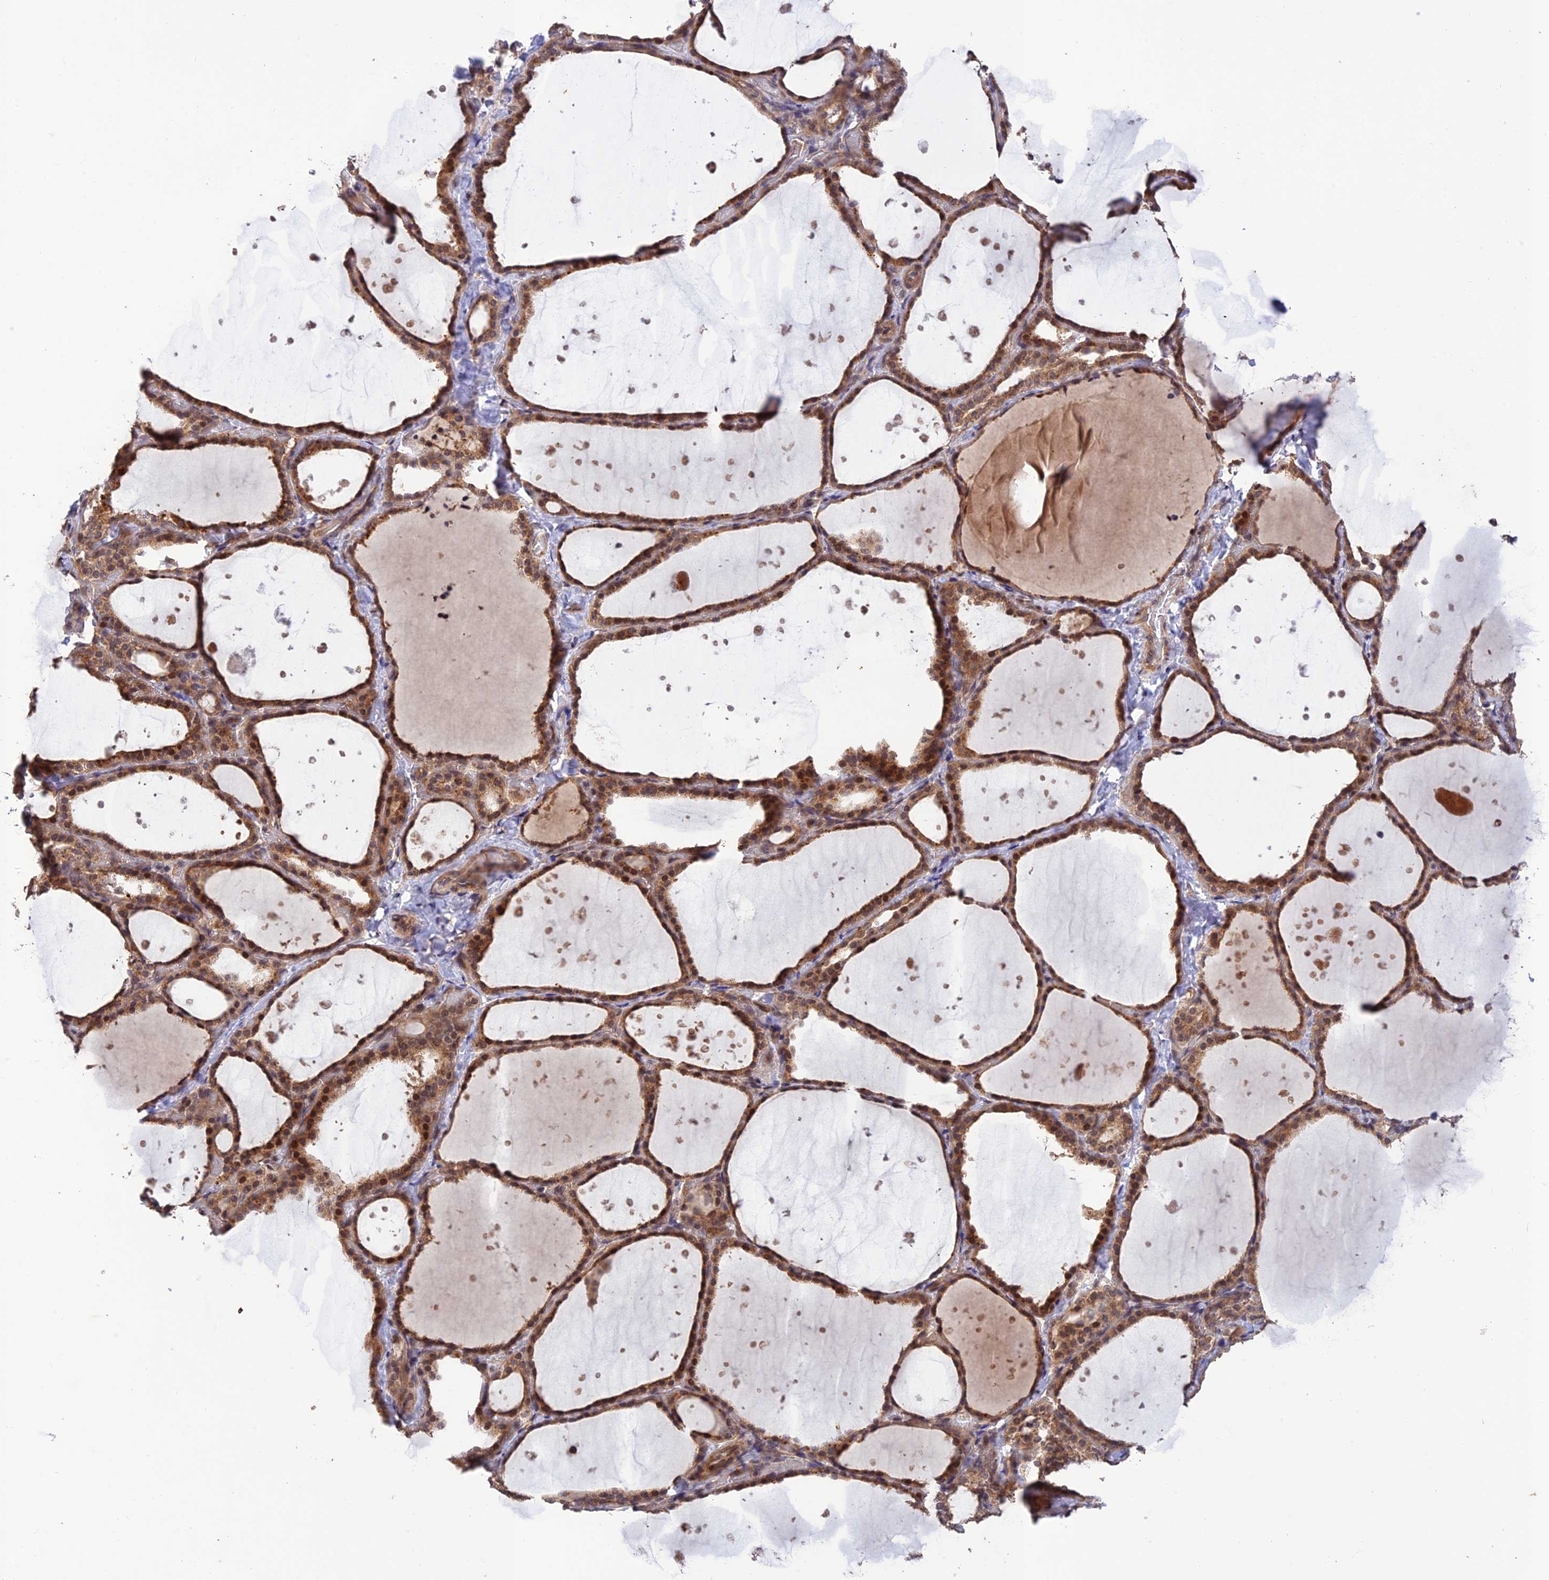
{"staining": {"intensity": "moderate", "quantity": ">75%", "location": "cytoplasmic/membranous,nuclear"}, "tissue": "thyroid gland", "cell_type": "Glandular cells", "image_type": "normal", "snomed": [{"axis": "morphology", "description": "Normal tissue, NOS"}, {"axis": "topography", "description": "Thyroid gland"}], "caption": "Immunohistochemical staining of benign thyroid gland exhibits moderate cytoplasmic/membranous,nuclear protein positivity in approximately >75% of glandular cells. The protein is shown in brown color, while the nuclei are stained blue.", "gene": "REV1", "patient": {"sex": "female", "age": 44}}